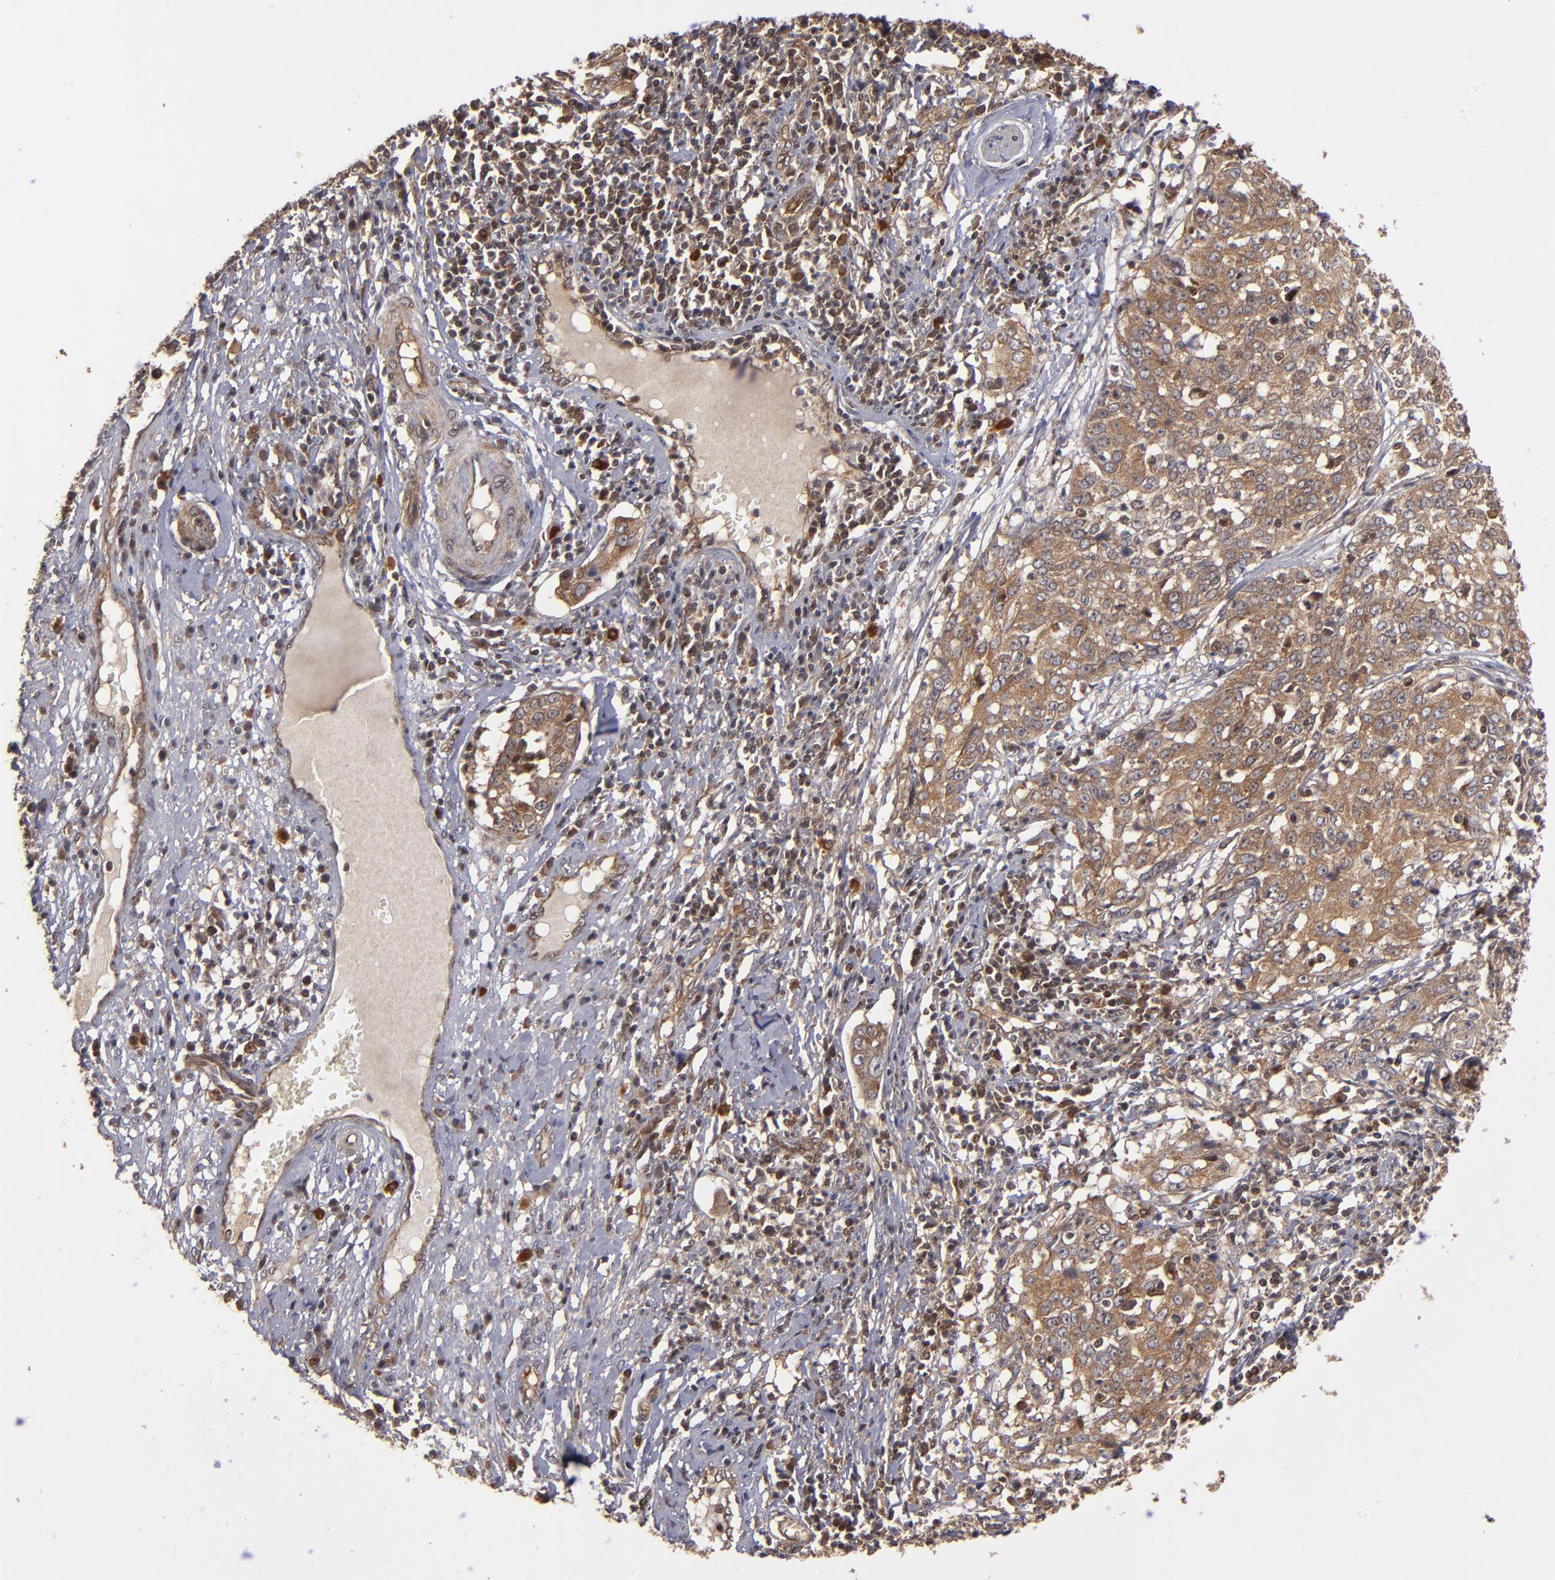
{"staining": {"intensity": "moderate", "quantity": ">75%", "location": "cytoplasmic/membranous"}, "tissue": "cervical cancer", "cell_type": "Tumor cells", "image_type": "cancer", "snomed": [{"axis": "morphology", "description": "Squamous cell carcinoma, NOS"}, {"axis": "topography", "description": "Cervix"}], "caption": "Immunohistochemistry (DAB (3,3'-diaminobenzidine)) staining of cervical cancer (squamous cell carcinoma) demonstrates moderate cytoplasmic/membranous protein expression in about >75% of tumor cells.", "gene": "BDKRB1", "patient": {"sex": "female", "age": 39}}